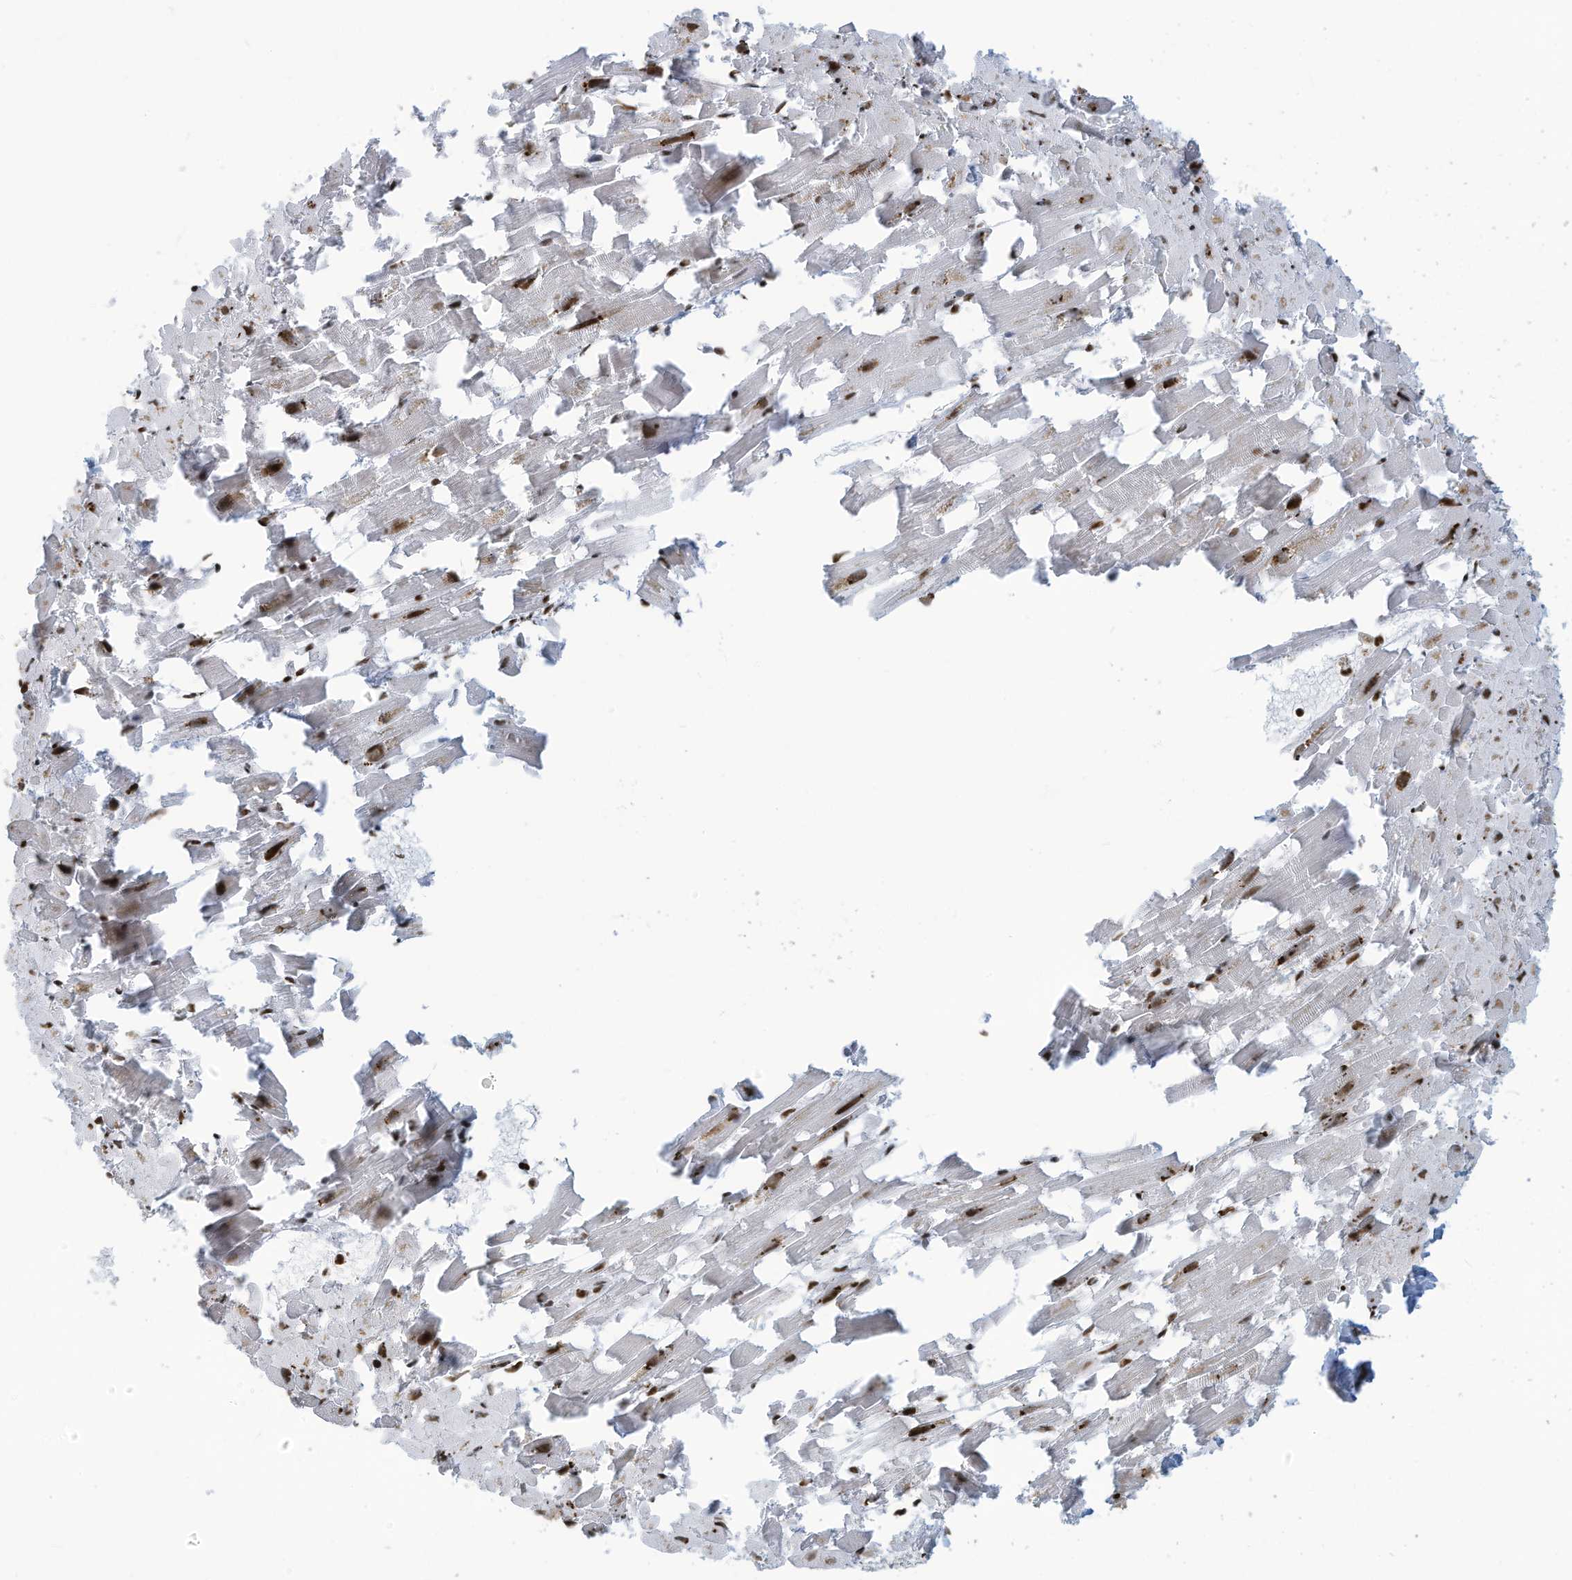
{"staining": {"intensity": "strong", "quantity": "25%-75%", "location": "nuclear"}, "tissue": "heart muscle", "cell_type": "Cardiomyocytes", "image_type": "normal", "snomed": [{"axis": "morphology", "description": "Normal tissue, NOS"}, {"axis": "topography", "description": "Heart"}], "caption": "Approximately 25%-75% of cardiomyocytes in normal heart muscle show strong nuclear protein expression as visualized by brown immunohistochemical staining.", "gene": "ADI1", "patient": {"sex": "female", "age": 64}}